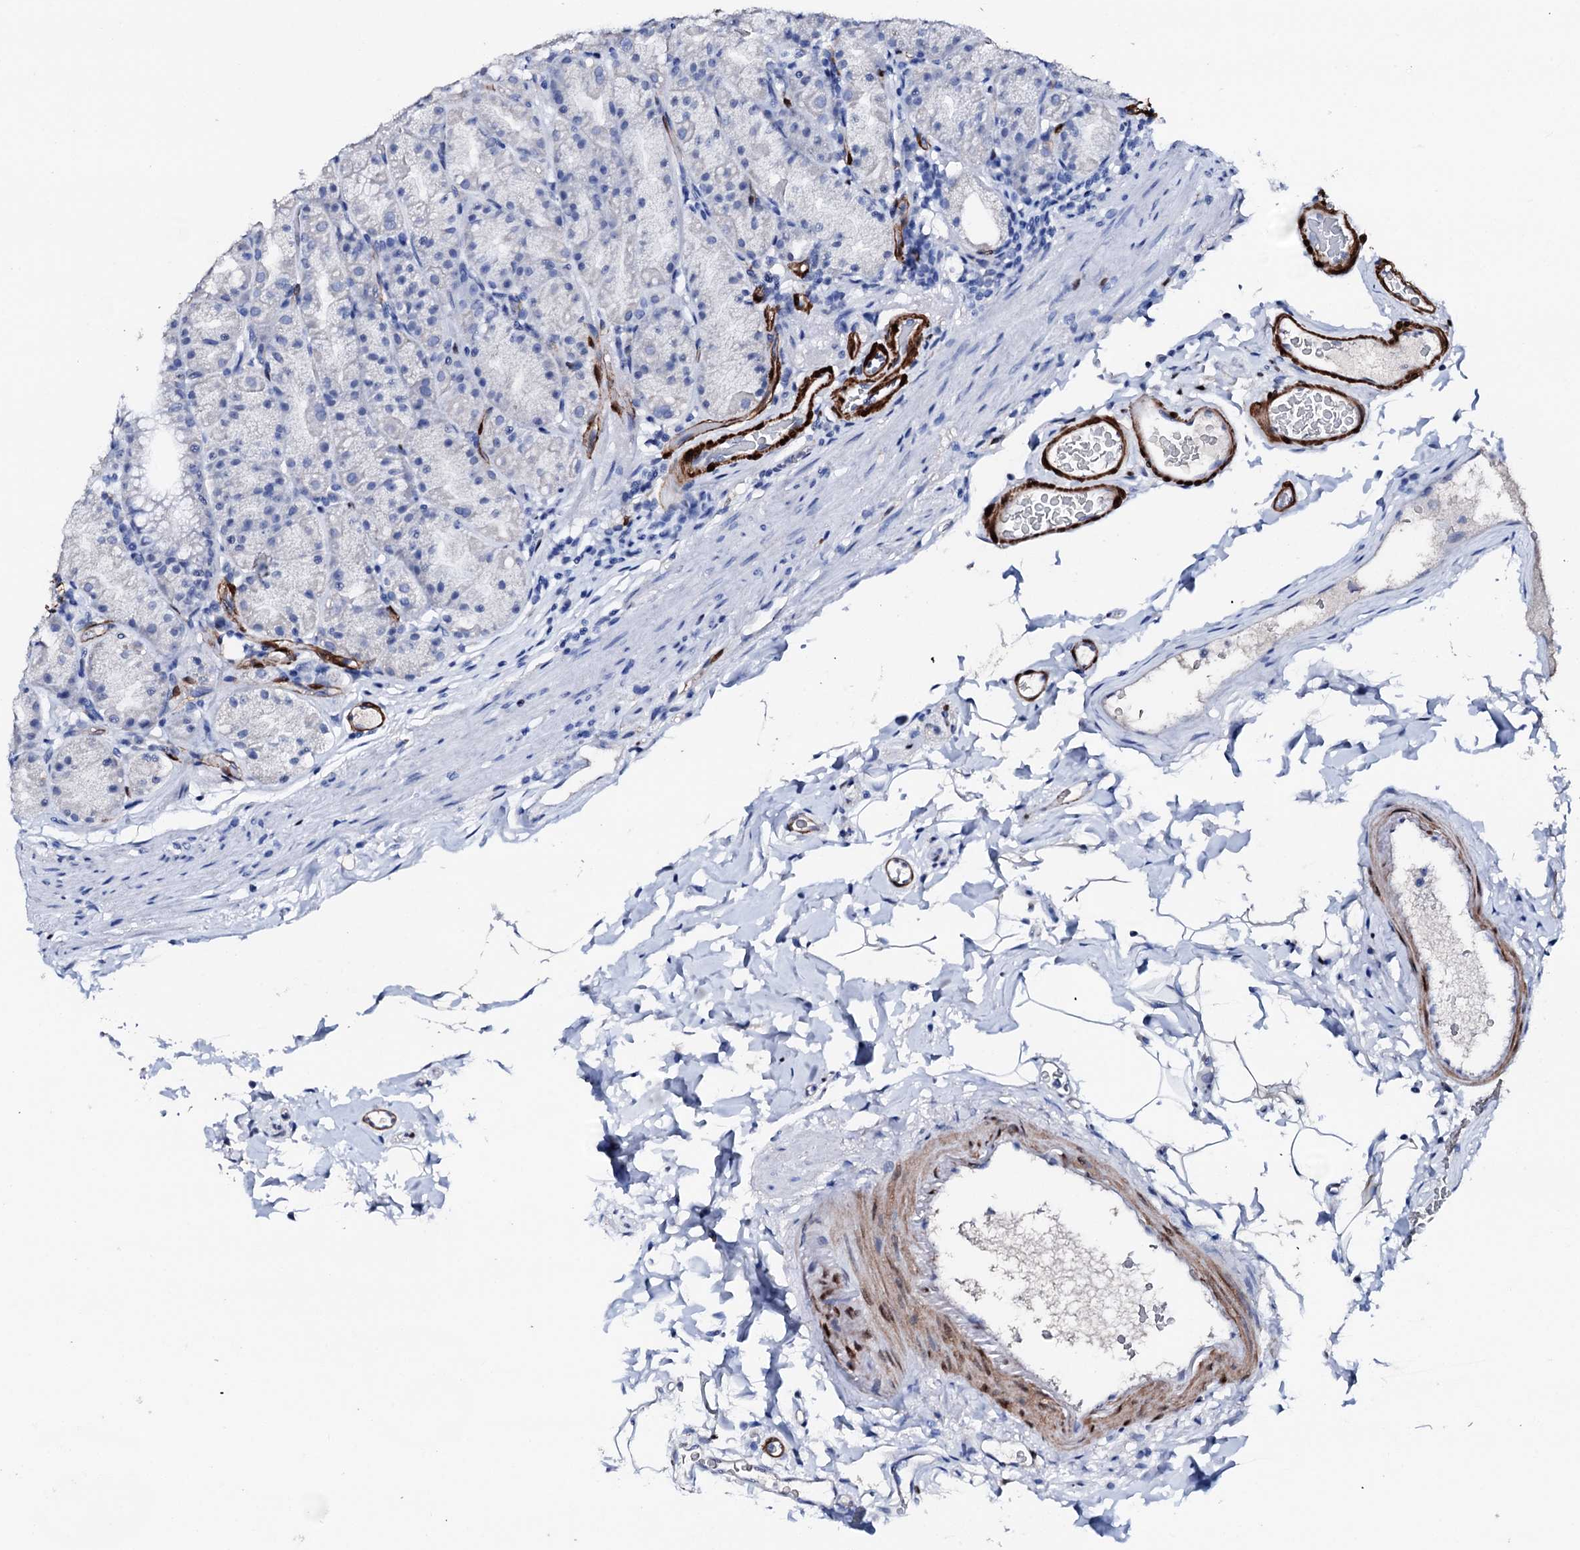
{"staining": {"intensity": "negative", "quantity": "none", "location": "none"}, "tissue": "stomach", "cell_type": "Glandular cells", "image_type": "normal", "snomed": [{"axis": "morphology", "description": "Normal tissue, NOS"}, {"axis": "topography", "description": "Stomach, upper"}], "caption": "DAB (3,3'-diaminobenzidine) immunohistochemical staining of normal human stomach exhibits no significant positivity in glandular cells. Nuclei are stained in blue.", "gene": "NRIP2", "patient": {"sex": "male", "age": 68}}